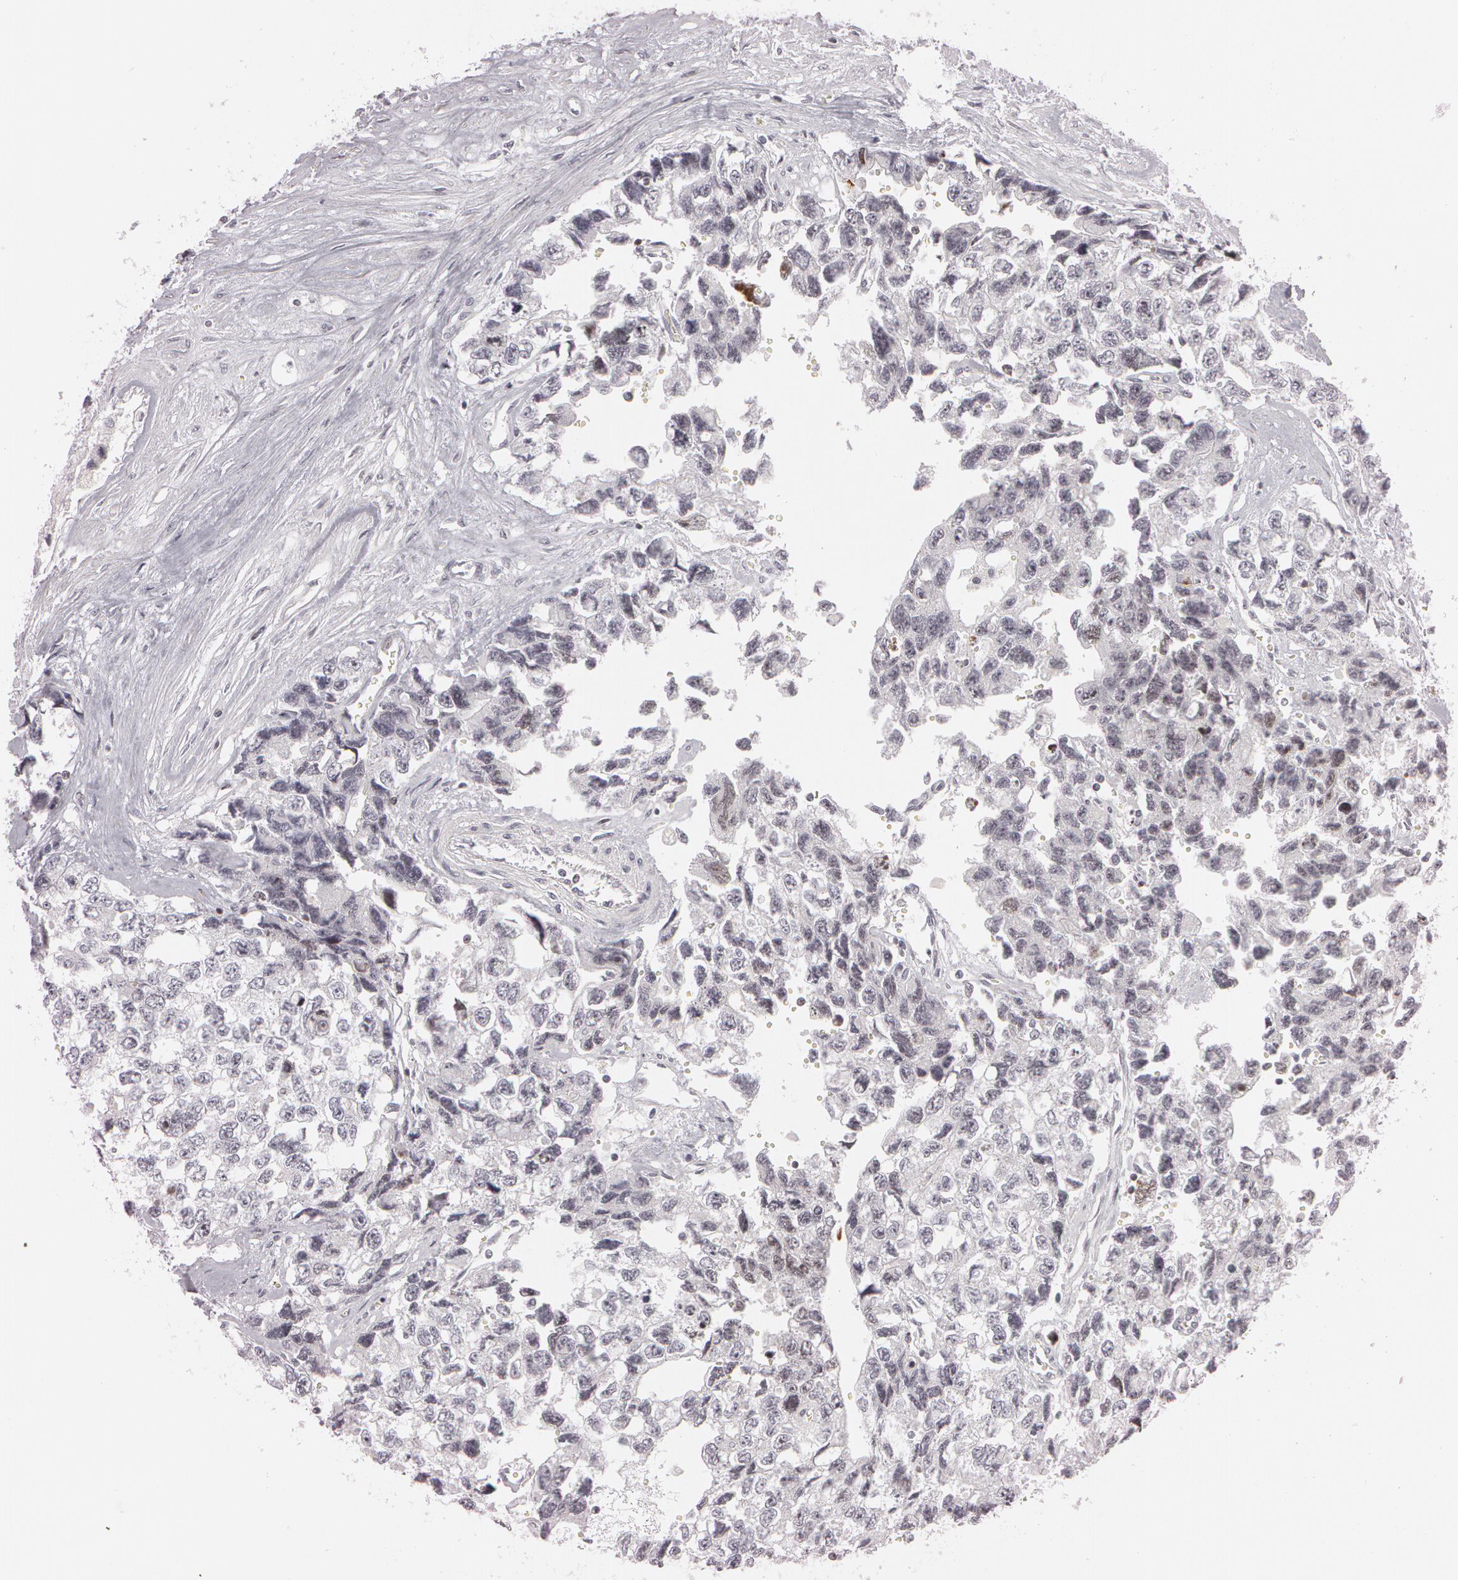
{"staining": {"intensity": "moderate", "quantity": "<25%", "location": "nuclear"}, "tissue": "testis cancer", "cell_type": "Tumor cells", "image_type": "cancer", "snomed": [{"axis": "morphology", "description": "Carcinoma, Embryonal, NOS"}, {"axis": "topography", "description": "Testis"}], "caption": "Tumor cells demonstrate low levels of moderate nuclear positivity in approximately <25% of cells in embryonal carcinoma (testis). (brown staining indicates protein expression, while blue staining denotes nuclei).", "gene": "FBL", "patient": {"sex": "male", "age": 31}}